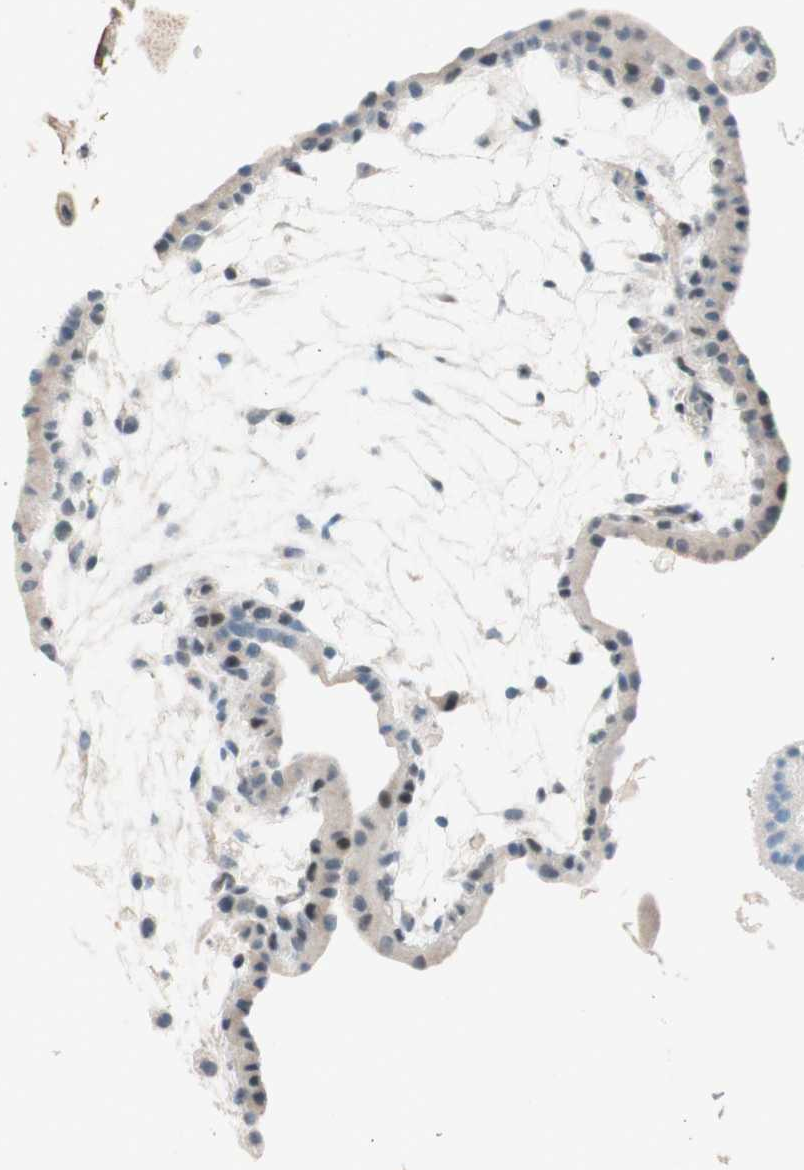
{"staining": {"intensity": "weak", "quantity": "<25%", "location": "nuclear"}, "tissue": "placenta", "cell_type": "Decidual cells", "image_type": "normal", "snomed": [{"axis": "morphology", "description": "Normal tissue, NOS"}, {"axis": "topography", "description": "Placenta"}], "caption": "High magnification brightfield microscopy of normal placenta stained with DAB (3,3'-diaminobenzidine) (brown) and counterstained with hematoxylin (blue): decidual cells show no significant expression.", "gene": "JPH1", "patient": {"sex": "female", "age": 35}}